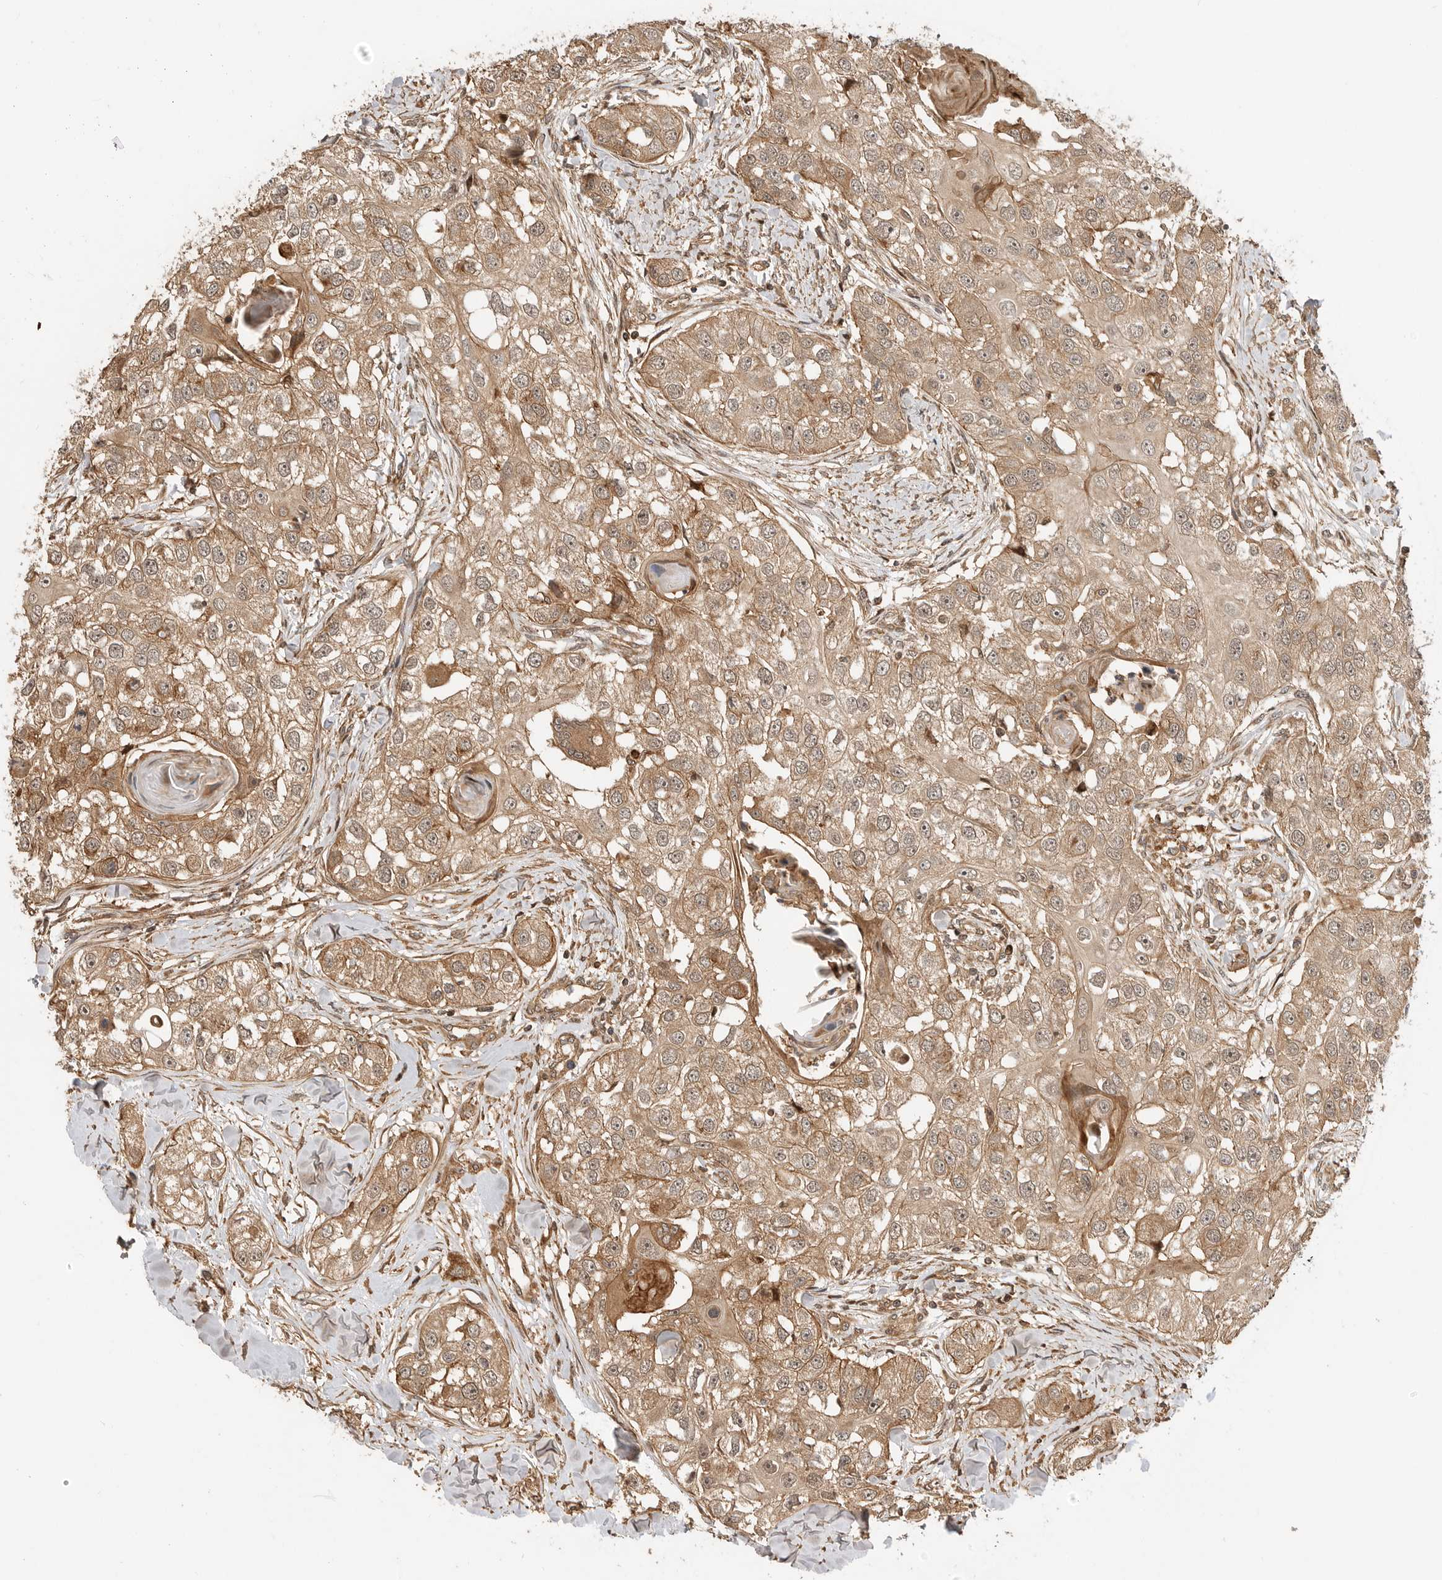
{"staining": {"intensity": "moderate", "quantity": ">75%", "location": "cytoplasmic/membranous"}, "tissue": "head and neck cancer", "cell_type": "Tumor cells", "image_type": "cancer", "snomed": [{"axis": "morphology", "description": "Normal tissue, NOS"}, {"axis": "morphology", "description": "Squamous cell carcinoma, NOS"}, {"axis": "topography", "description": "Skeletal muscle"}, {"axis": "topography", "description": "Head-Neck"}], "caption": "Immunohistochemistry of human squamous cell carcinoma (head and neck) reveals medium levels of moderate cytoplasmic/membranous positivity in about >75% of tumor cells. (IHC, brightfield microscopy, high magnification).", "gene": "ADPRS", "patient": {"sex": "male", "age": 51}}